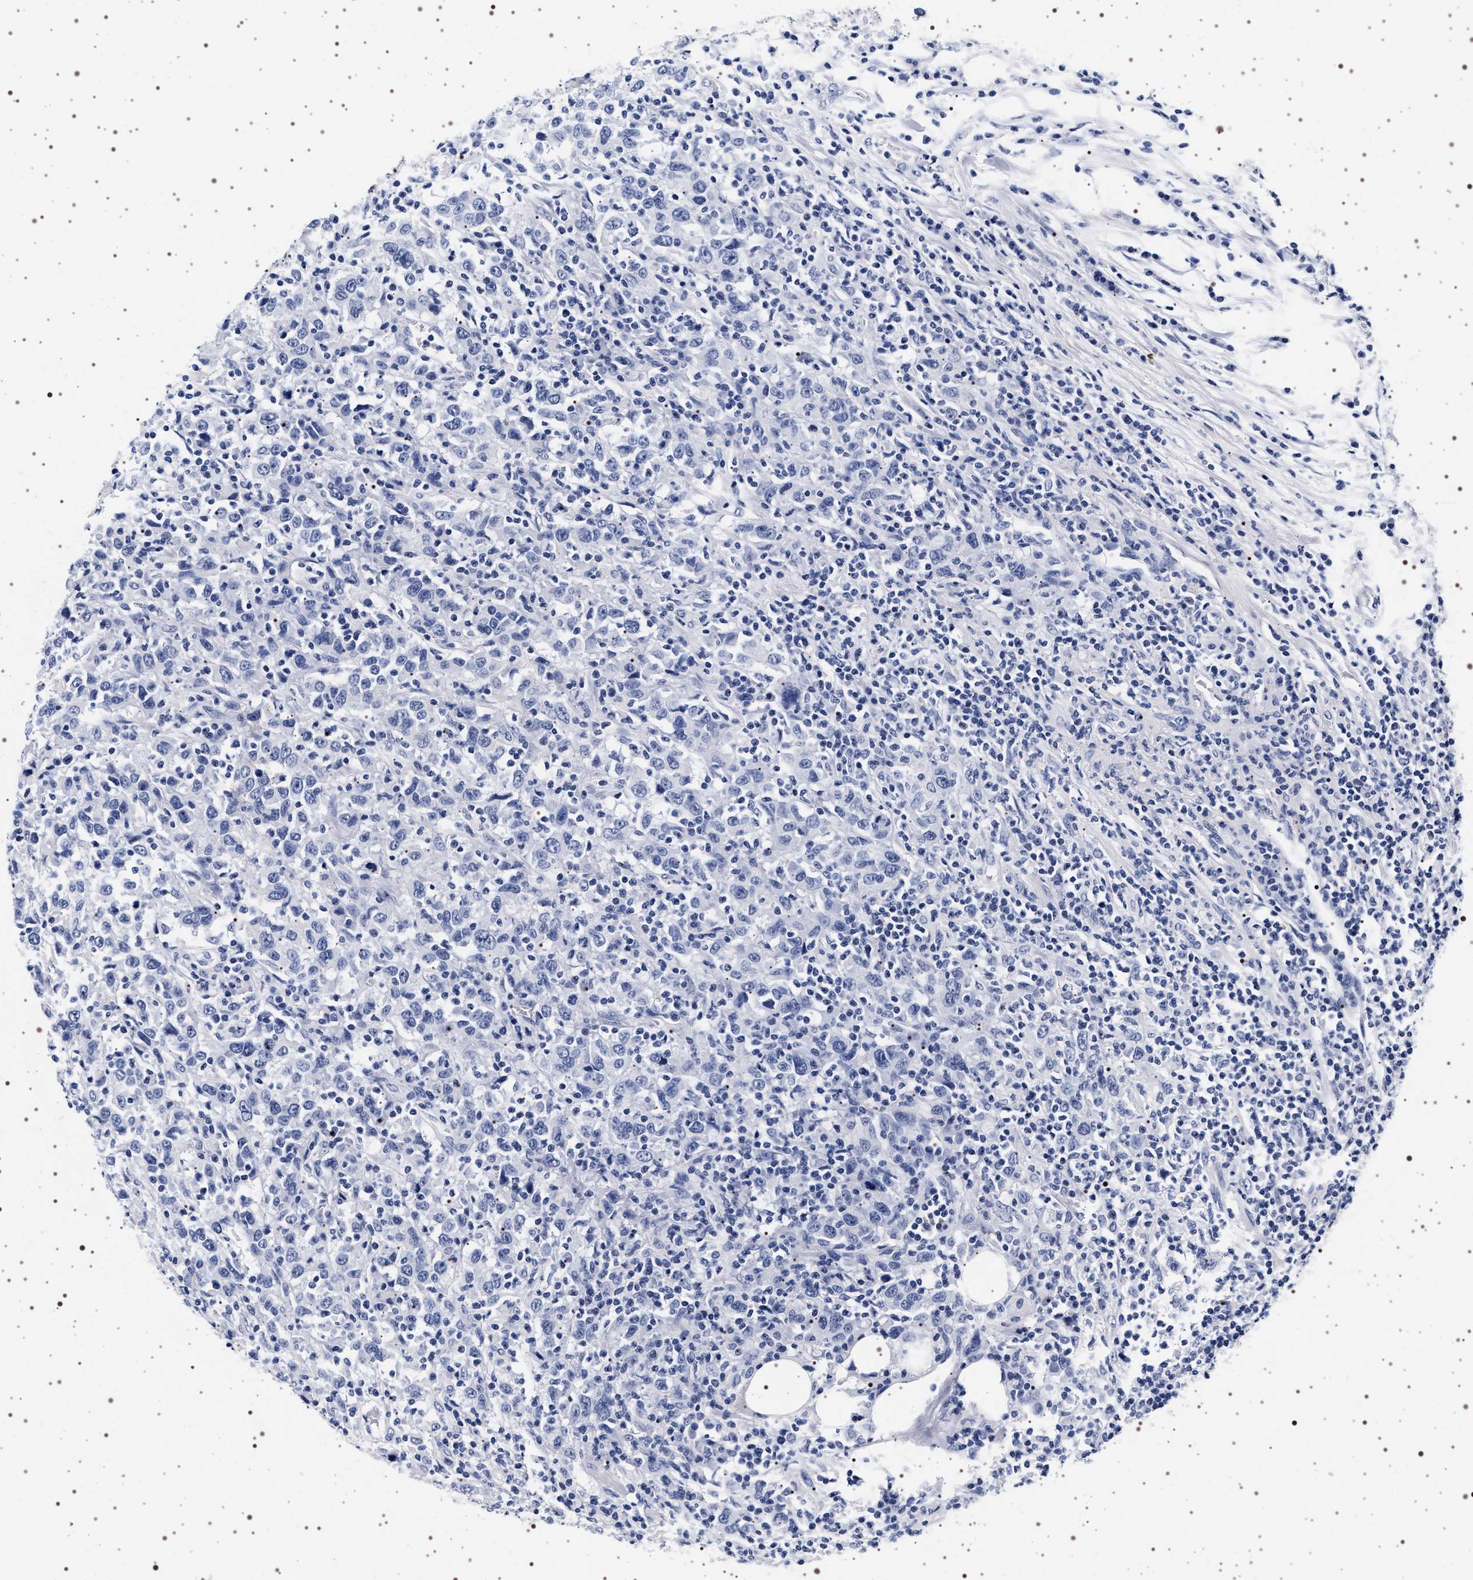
{"staining": {"intensity": "negative", "quantity": "none", "location": "none"}, "tissue": "urothelial cancer", "cell_type": "Tumor cells", "image_type": "cancer", "snomed": [{"axis": "morphology", "description": "Urothelial carcinoma, High grade"}, {"axis": "topography", "description": "Urinary bladder"}], "caption": "There is no significant staining in tumor cells of urothelial cancer. Nuclei are stained in blue.", "gene": "SYN1", "patient": {"sex": "male", "age": 61}}